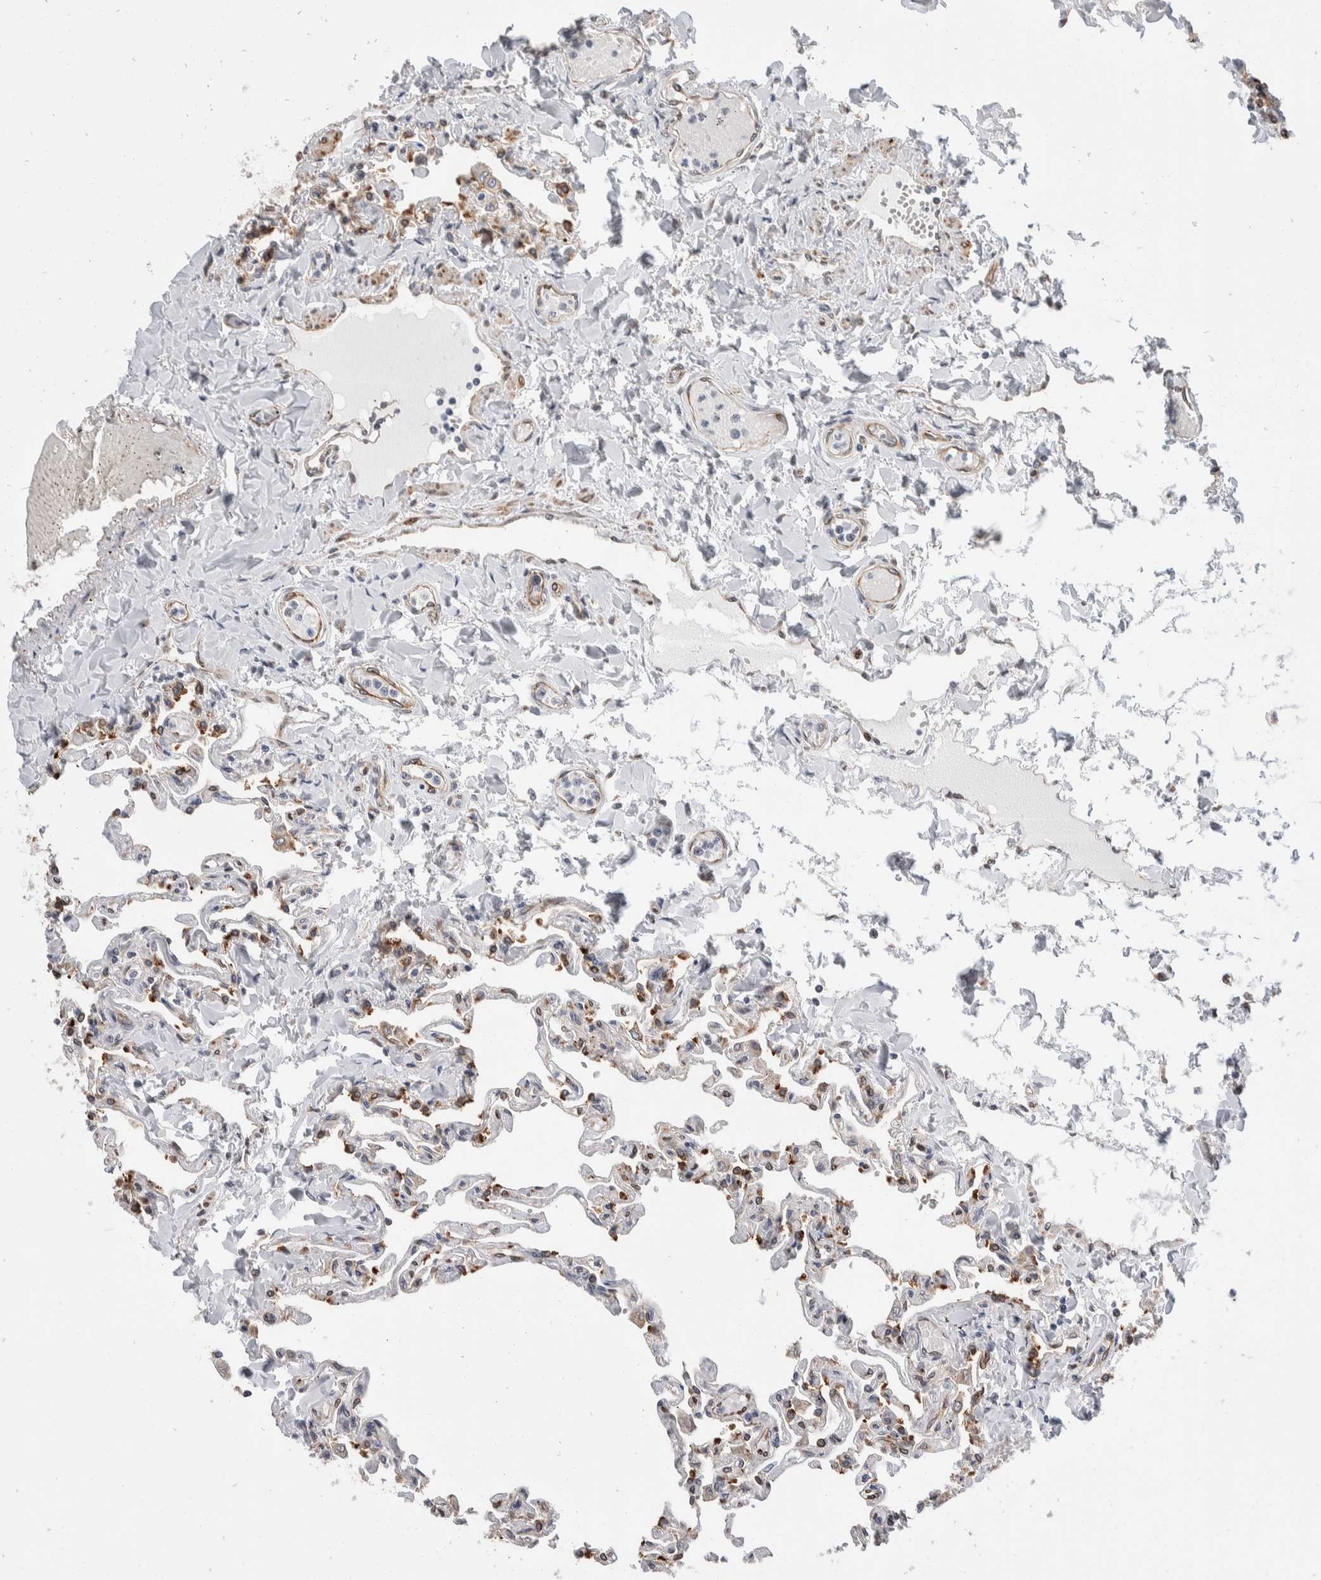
{"staining": {"intensity": "strong", "quantity": "25%-75%", "location": "cytoplasmic/membranous"}, "tissue": "lung", "cell_type": "Alveolar cells", "image_type": "normal", "snomed": [{"axis": "morphology", "description": "Normal tissue, NOS"}, {"axis": "topography", "description": "Lung"}], "caption": "Lung stained with IHC exhibits strong cytoplasmic/membranous staining in approximately 25%-75% of alveolar cells. (DAB (3,3'-diaminobenzidine) IHC, brown staining for protein, blue staining for nuclei).", "gene": "TMEM245", "patient": {"sex": "male", "age": 21}}